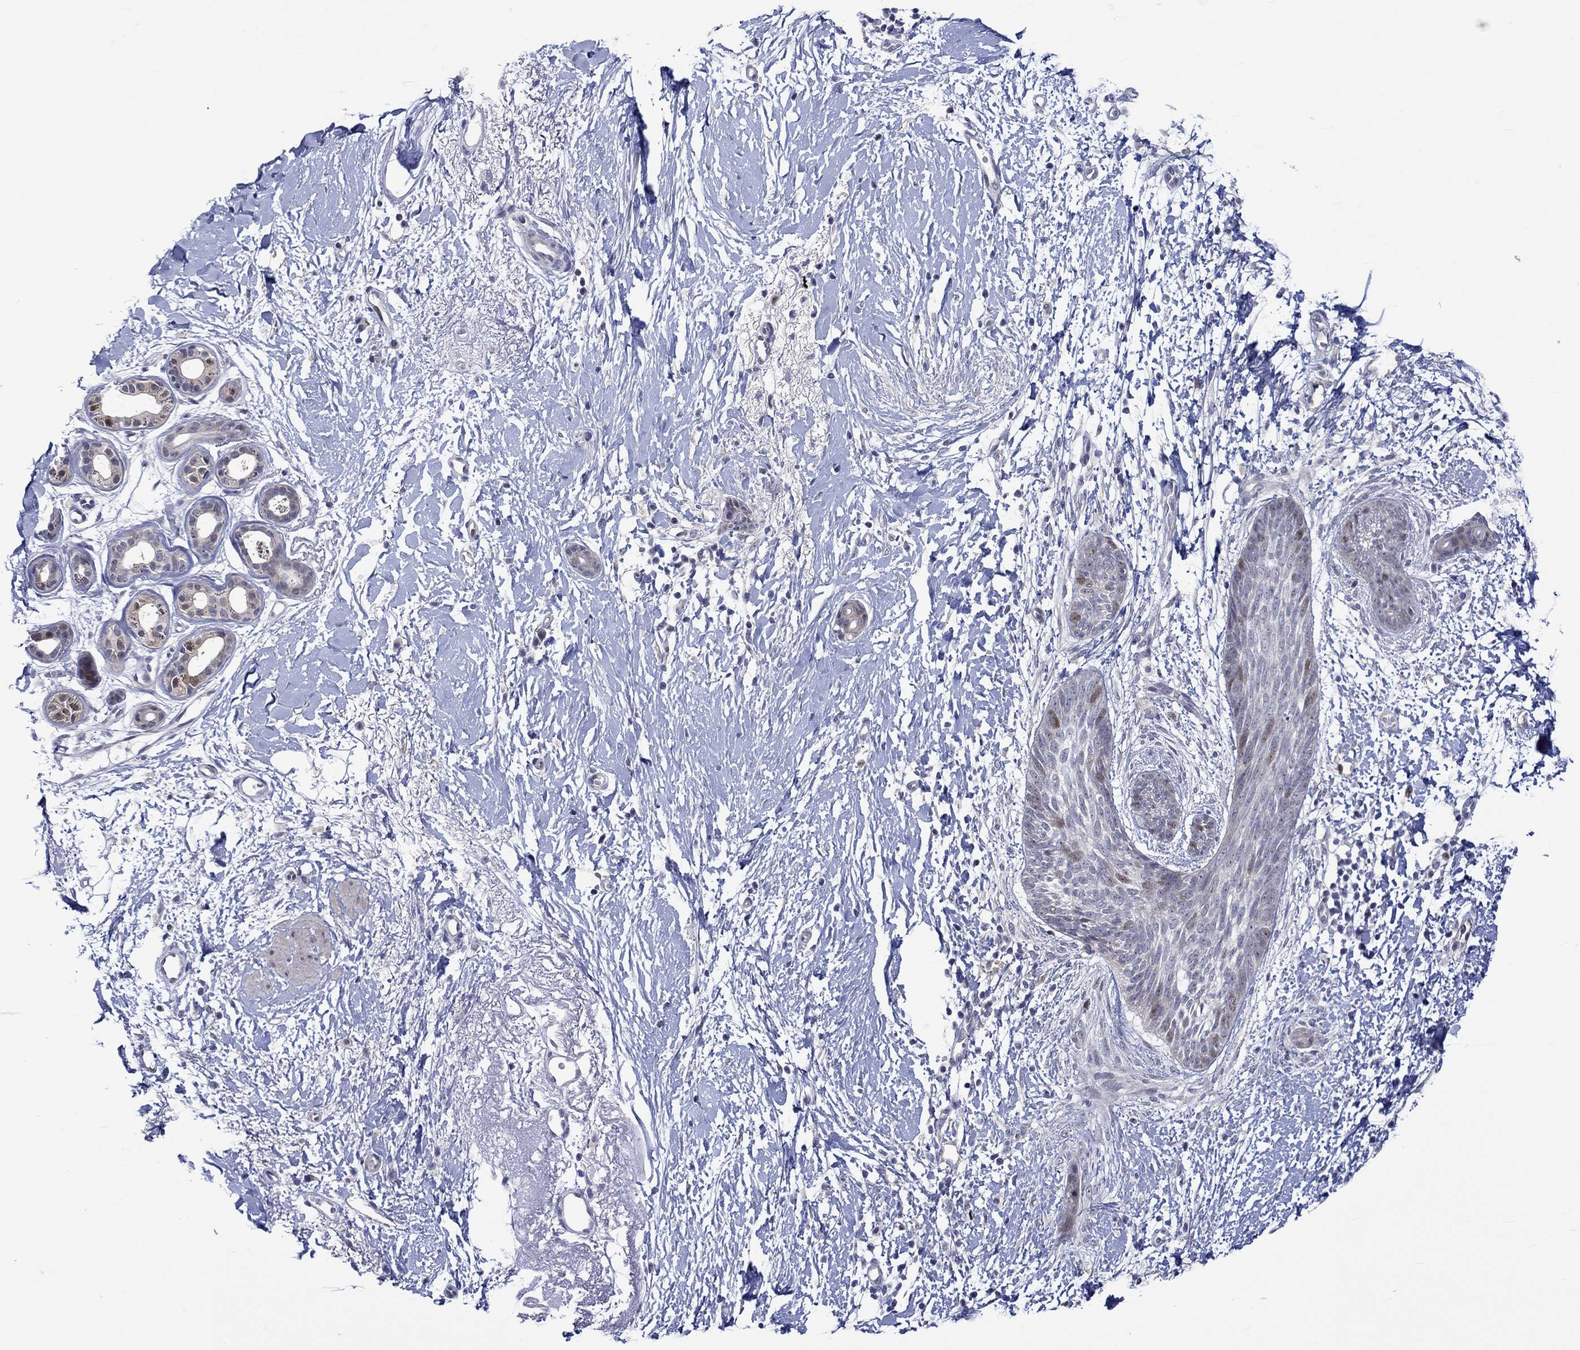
{"staining": {"intensity": "weak", "quantity": "<25%", "location": "nuclear"}, "tissue": "skin cancer", "cell_type": "Tumor cells", "image_type": "cancer", "snomed": [{"axis": "morphology", "description": "Normal tissue, NOS"}, {"axis": "morphology", "description": "Basal cell carcinoma"}, {"axis": "topography", "description": "Skin"}], "caption": "Skin cancer was stained to show a protein in brown. There is no significant positivity in tumor cells. (DAB IHC with hematoxylin counter stain).", "gene": "E2F8", "patient": {"sex": "male", "age": 84}}